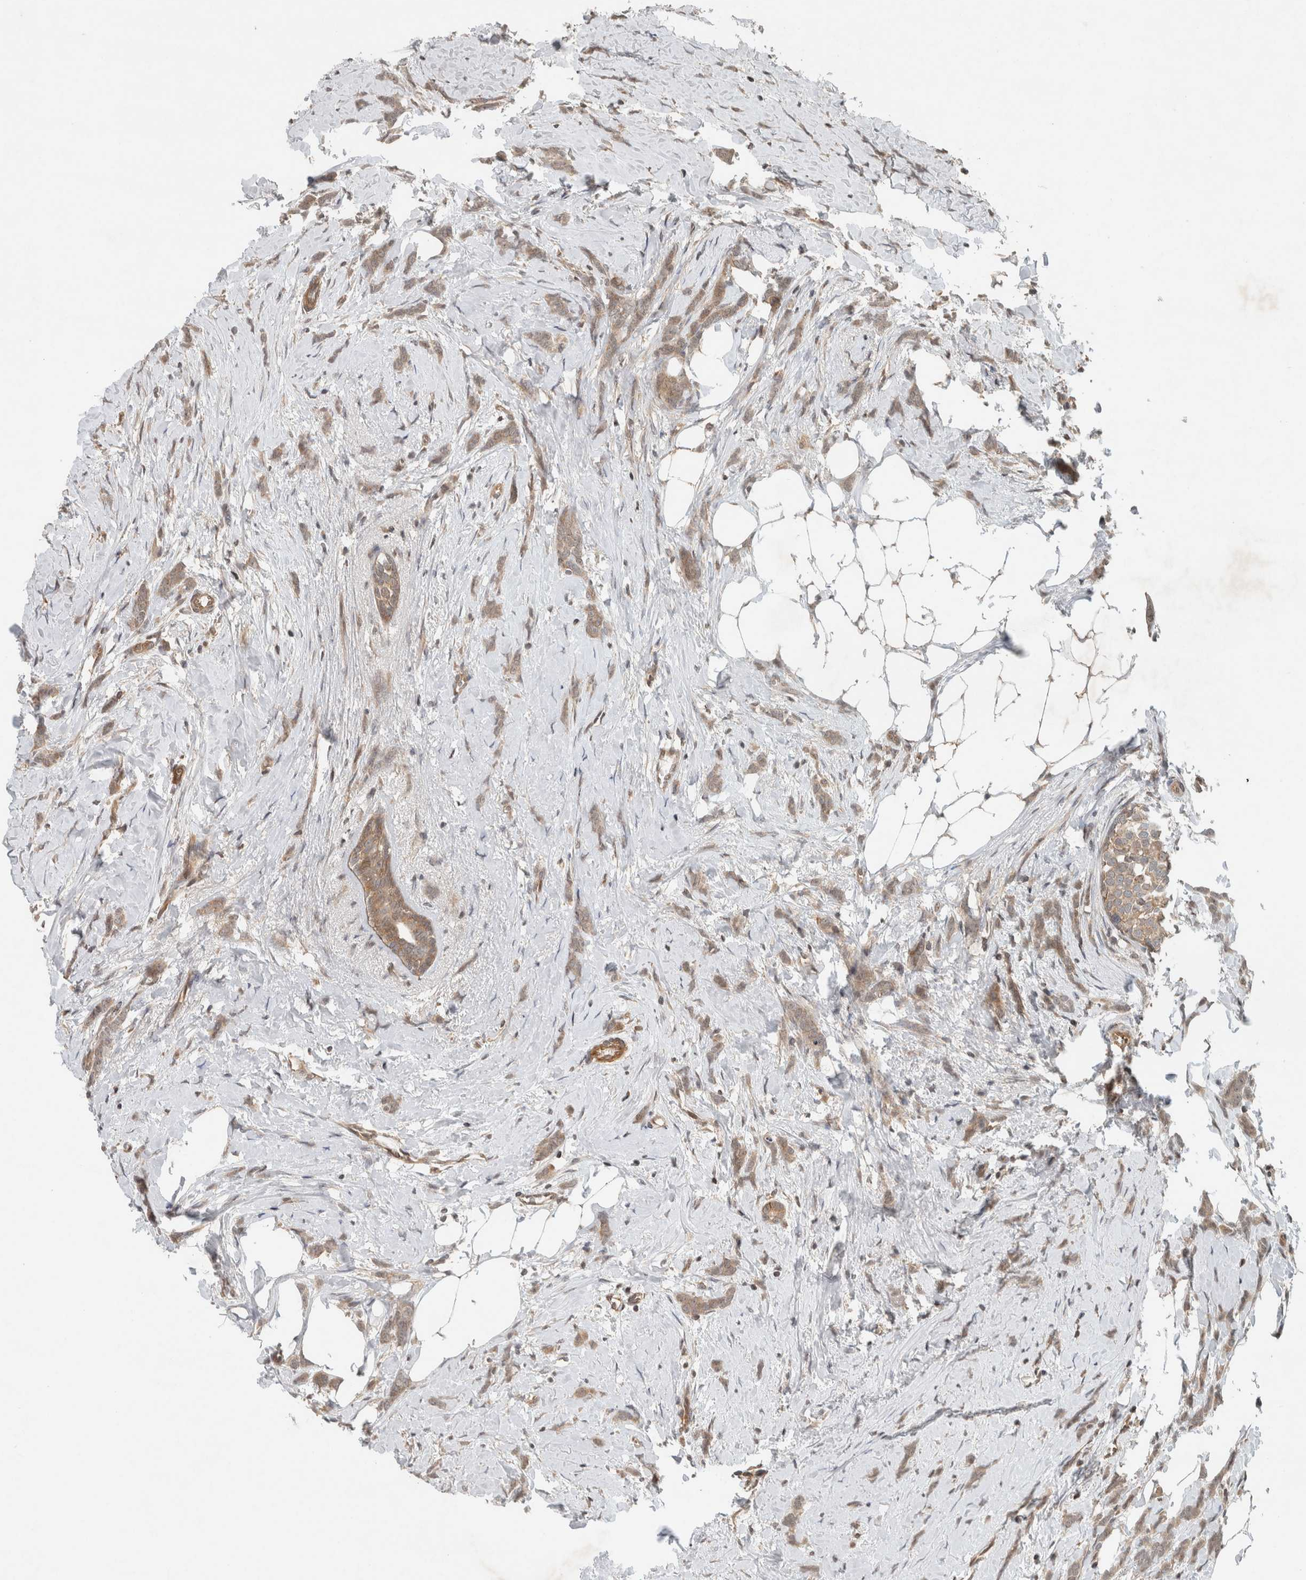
{"staining": {"intensity": "weak", "quantity": ">75%", "location": "cytoplasmic/membranous"}, "tissue": "breast cancer", "cell_type": "Tumor cells", "image_type": "cancer", "snomed": [{"axis": "morphology", "description": "Lobular carcinoma, in situ"}, {"axis": "morphology", "description": "Lobular carcinoma"}, {"axis": "topography", "description": "Breast"}], "caption": "Lobular carcinoma in situ (breast) stained for a protein demonstrates weak cytoplasmic/membranous positivity in tumor cells.", "gene": "CAAP1", "patient": {"sex": "female", "age": 41}}